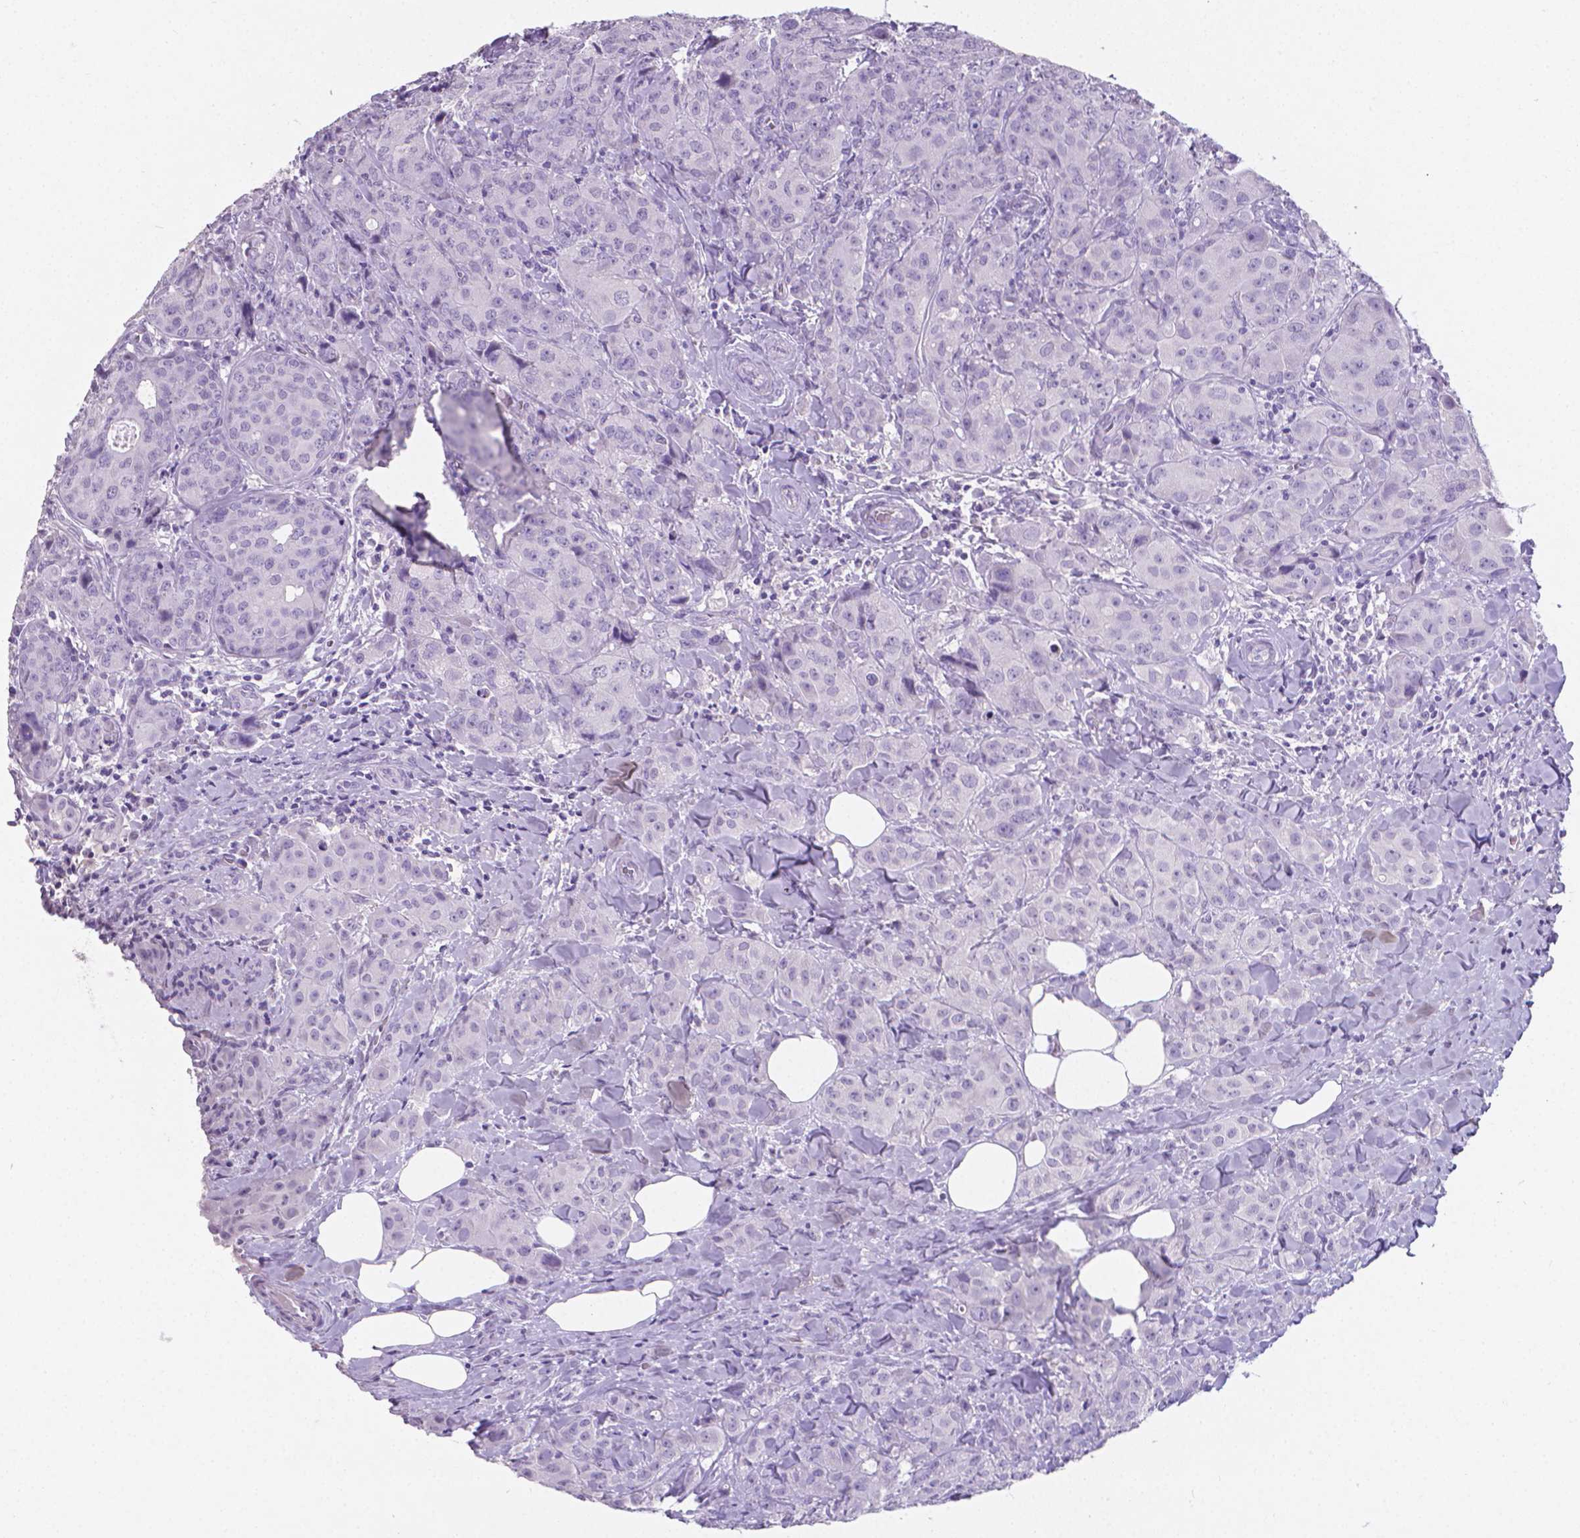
{"staining": {"intensity": "negative", "quantity": "none", "location": "none"}, "tissue": "breast cancer", "cell_type": "Tumor cells", "image_type": "cancer", "snomed": [{"axis": "morphology", "description": "Duct carcinoma"}, {"axis": "topography", "description": "Breast"}], "caption": "This is an immunohistochemistry image of breast cancer. There is no staining in tumor cells.", "gene": "XPNPEP2", "patient": {"sex": "female", "age": 43}}